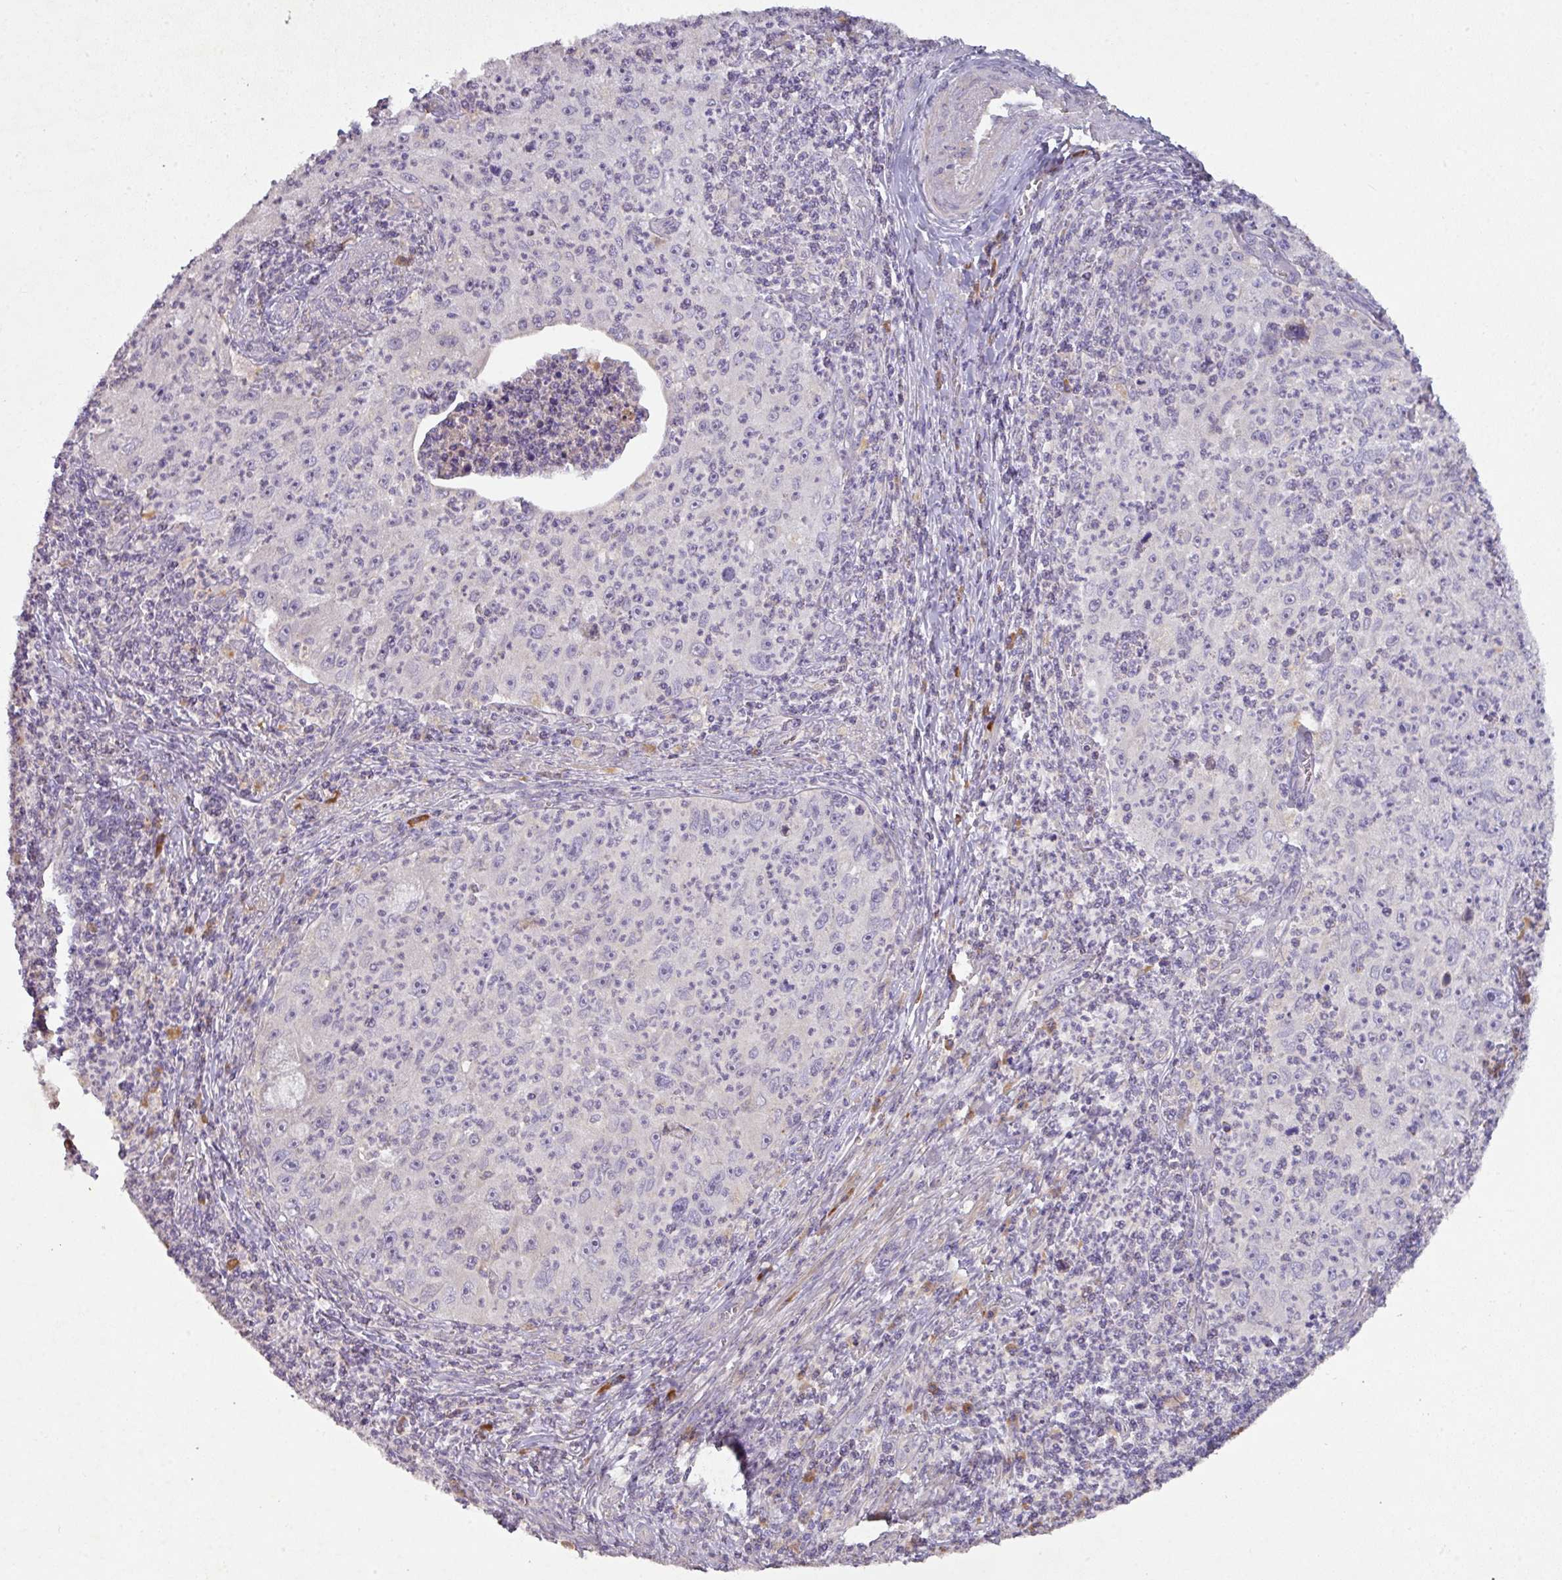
{"staining": {"intensity": "negative", "quantity": "none", "location": "none"}, "tissue": "cervical cancer", "cell_type": "Tumor cells", "image_type": "cancer", "snomed": [{"axis": "morphology", "description": "Squamous cell carcinoma, NOS"}, {"axis": "topography", "description": "Cervix"}], "caption": "IHC of cervical cancer (squamous cell carcinoma) shows no expression in tumor cells. (Immunohistochemistry (ihc), brightfield microscopy, high magnification).", "gene": "ZNF266", "patient": {"sex": "female", "age": 30}}